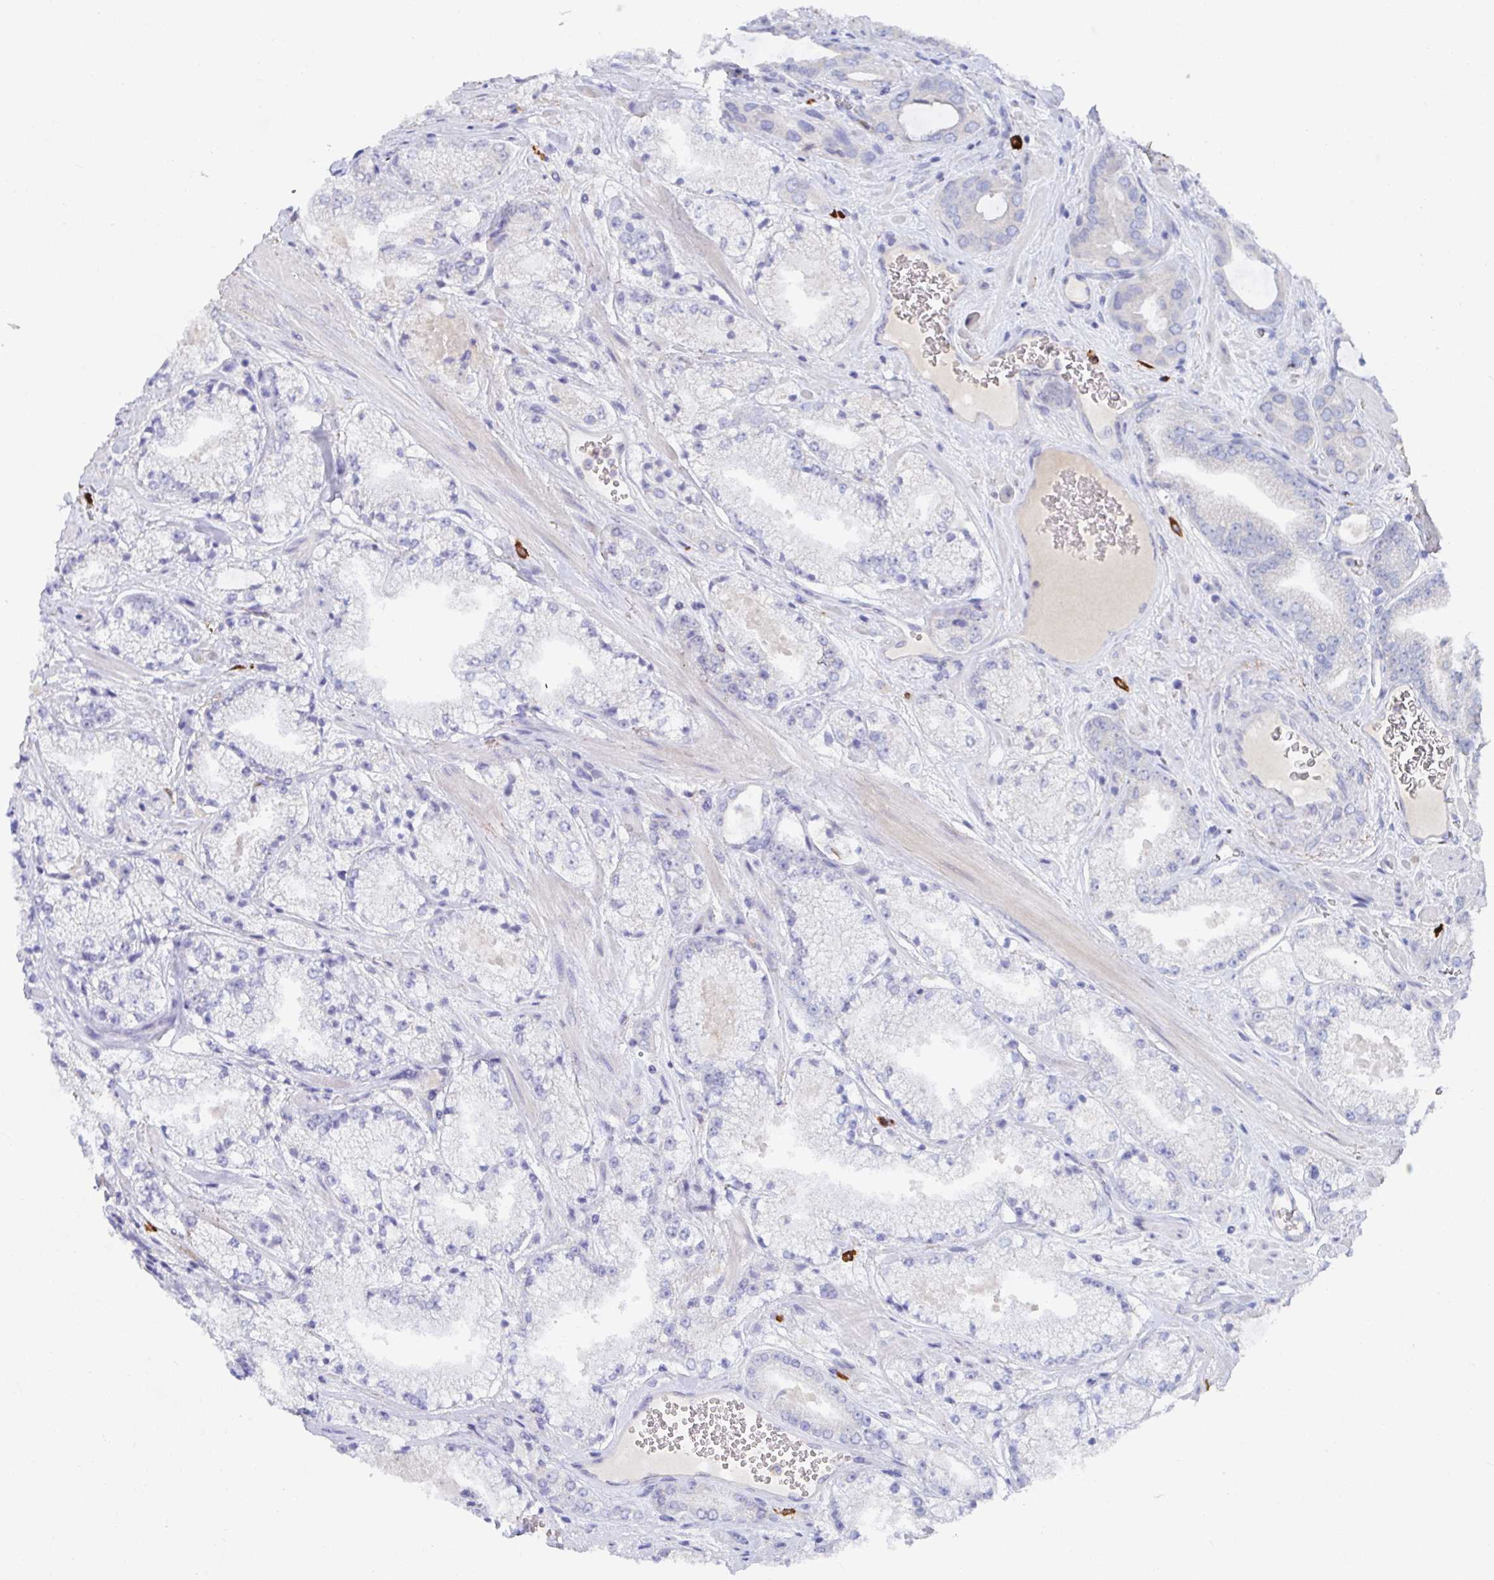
{"staining": {"intensity": "negative", "quantity": "none", "location": "none"}, "tissue": "prostate cancer", "cell_type": "Tumor cells", "image_type": "cancer", "snomed": [{"axis": "morphology", "description": "Adenocarcinoma, High grade"}, {"axis": "topography", "description": "Prostate"}], "caption": "This histopathology image is of prostate cancer stained with IHC to label a protein in brown with the nuclei are counter-stained blue. There is no staining in tumor cells.", "gene": "KCNK5", "patient": {"sex": "male", "age": 63}}